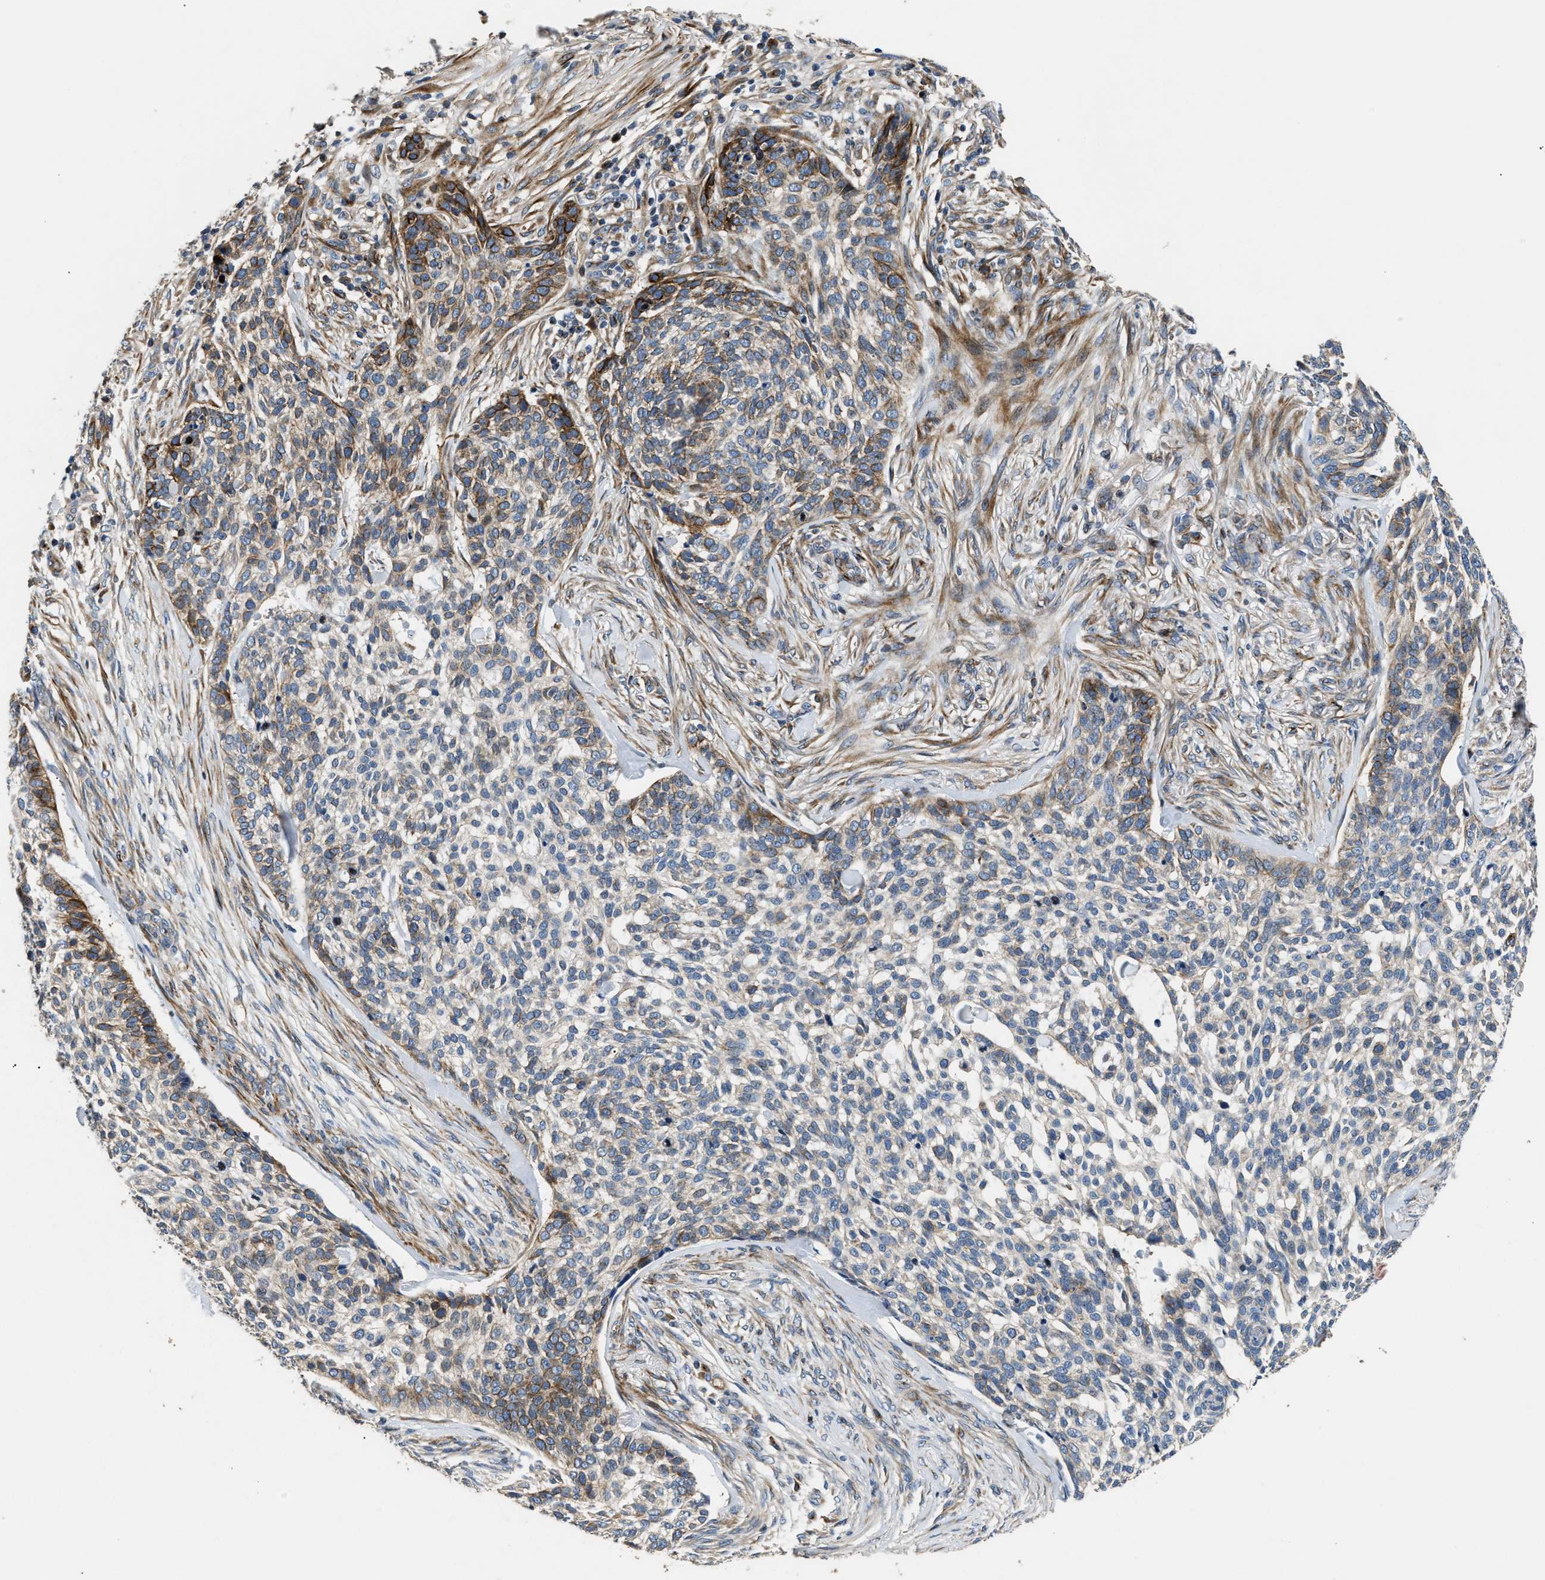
{"staining": {"intensity": "moderate", "quantity": "<25%", "location": "cytoplasmic/membranous"}, "tissue": "skin cancer", "cell_type": "Tumor cells", "image_type": "cancer", "snomed": [{"axis": "morphology", "description": "Basal cell carcinoma"}, {"axis": "topography", "description": "Skin"}], "caption": "Protein analysis of skin basal cell carcinoma tissue shows moderate cytoplasmic/membranous expression in approximately <25% of tumor cells.", "gene": "IL17RC", "patient": {"sex": "female", "age": 64}}